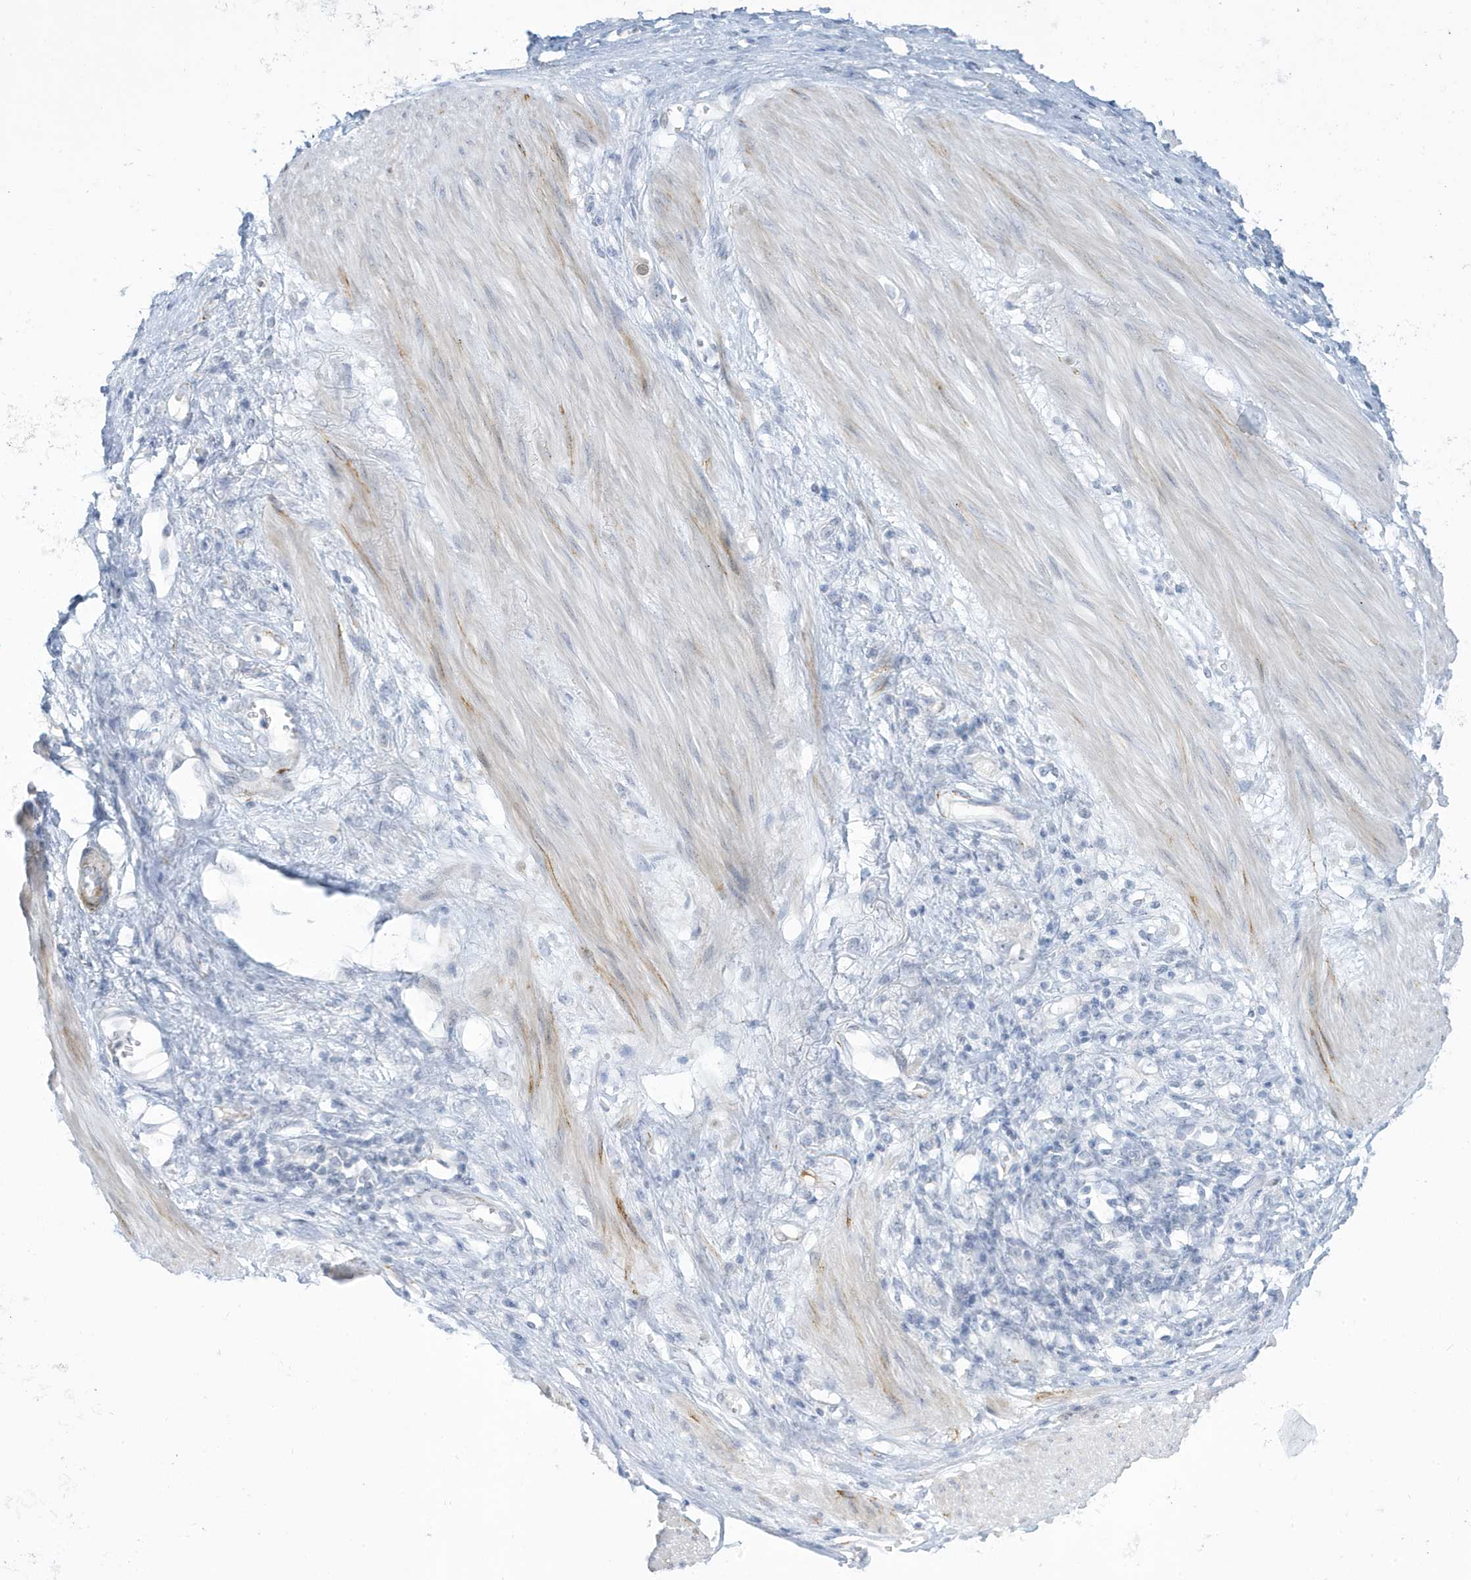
{"staining": {"intensity": "negative", "quantity": "none", "location": "none"}, "tissue": "stomach cancer", "cell_type": "Tumor cells", "image_type": "cancer", "snomed": [{"axis": "morphology", "description": "Adenocarcinoma, NOS"}, {"axis": "topography", "description": "Stomach"}], "caption": "Protein analysis of stomach cancer exhibits no significant staining in tumor cells.", "gene": "PERM1", "patient": {"sex": "female", "age": 76}}